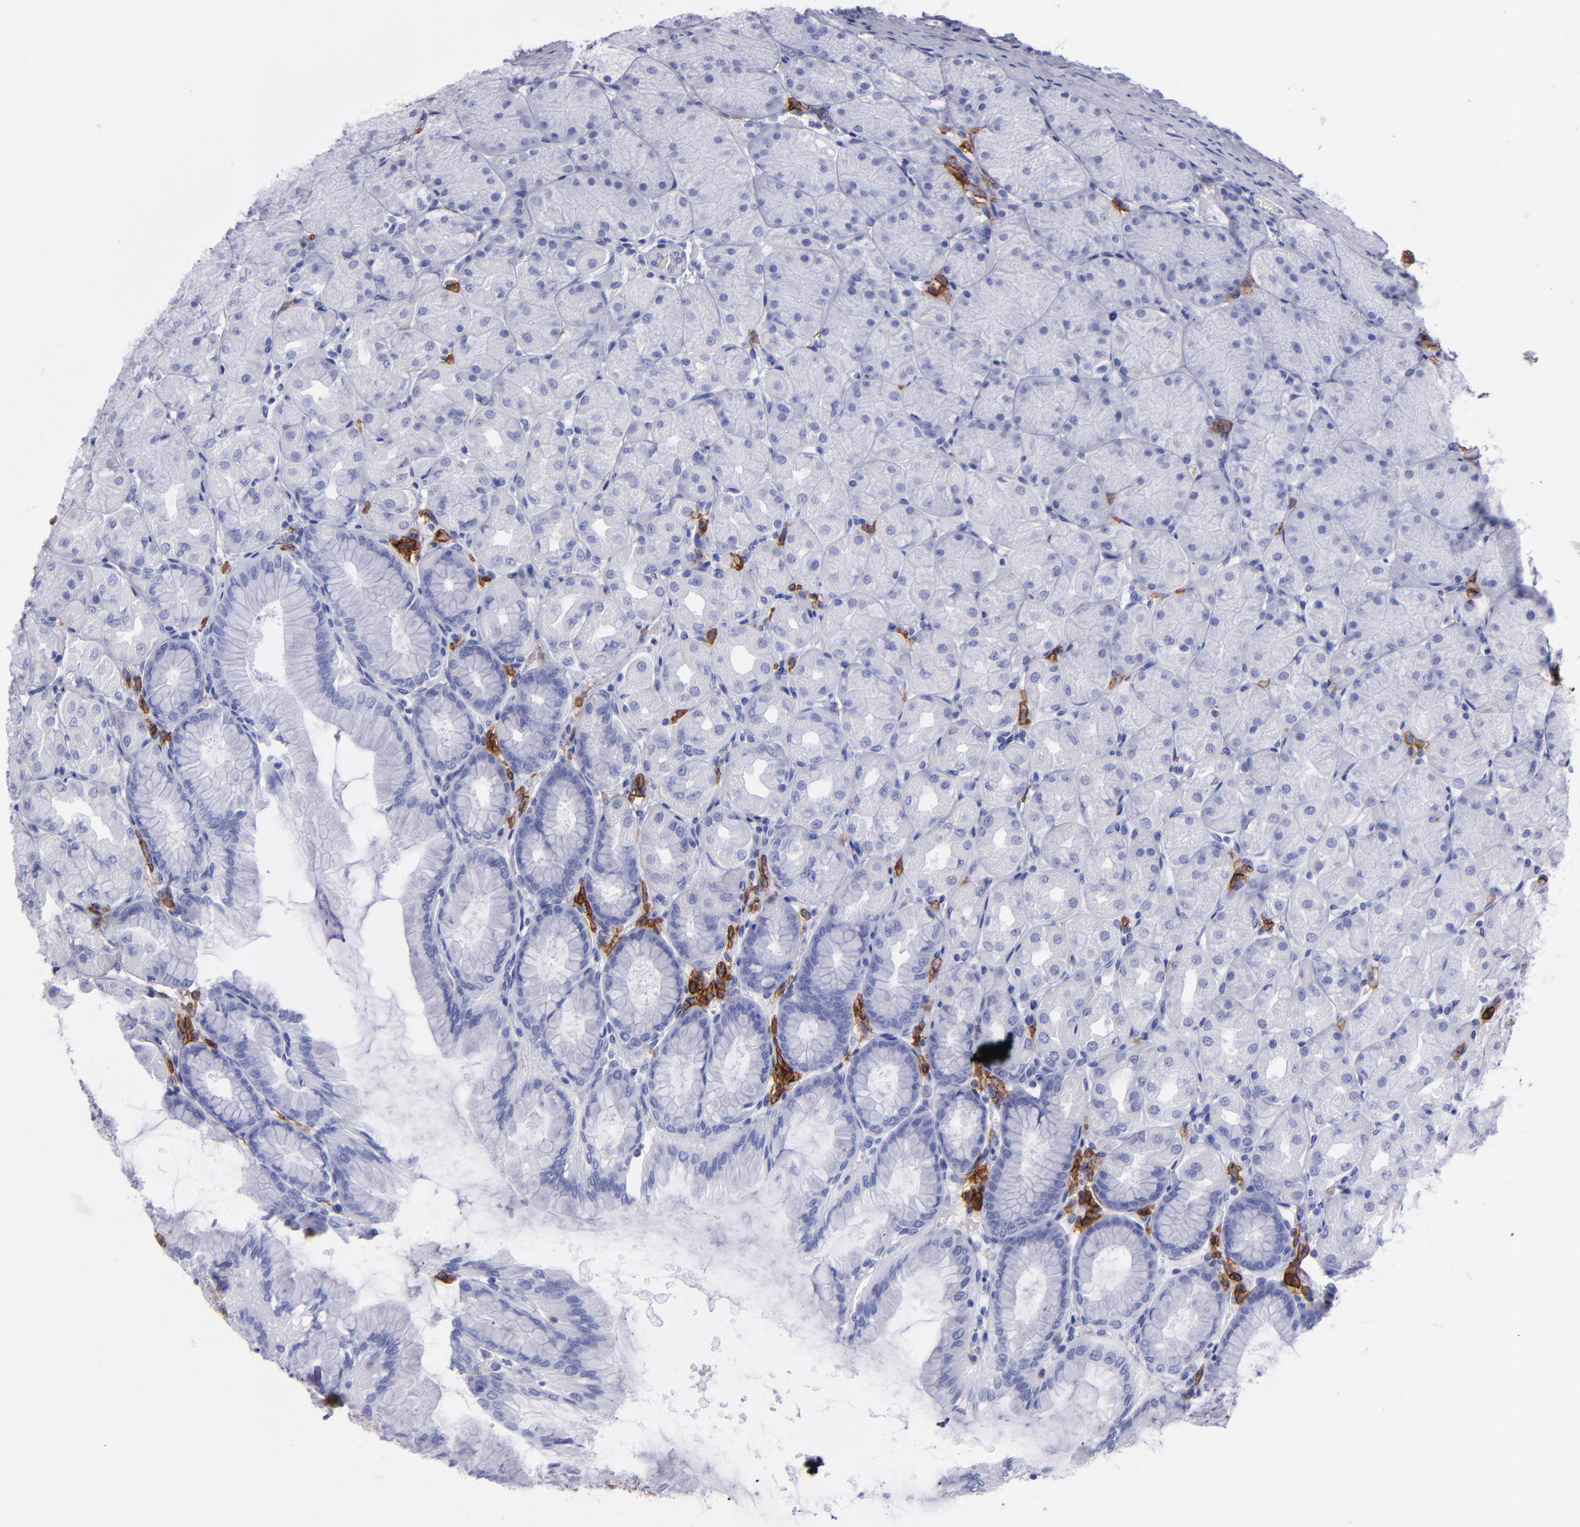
{"staining": {"intensity": "negative", "quantity": "none", "location": "none"}, "tissue": "stomach", "cell_type": "Glandular cells", "image_type": "normal", "snomed": [{"axis": "morphology", "description": "Normal tissue, NOS"}, {"axis": "topography", "description": "Stomach, upper"}], "caption": "Glandular cells show no significant positivity in normal stomach.", "gene": "CD38", "patient": {"sex": "female", "age": 56}}